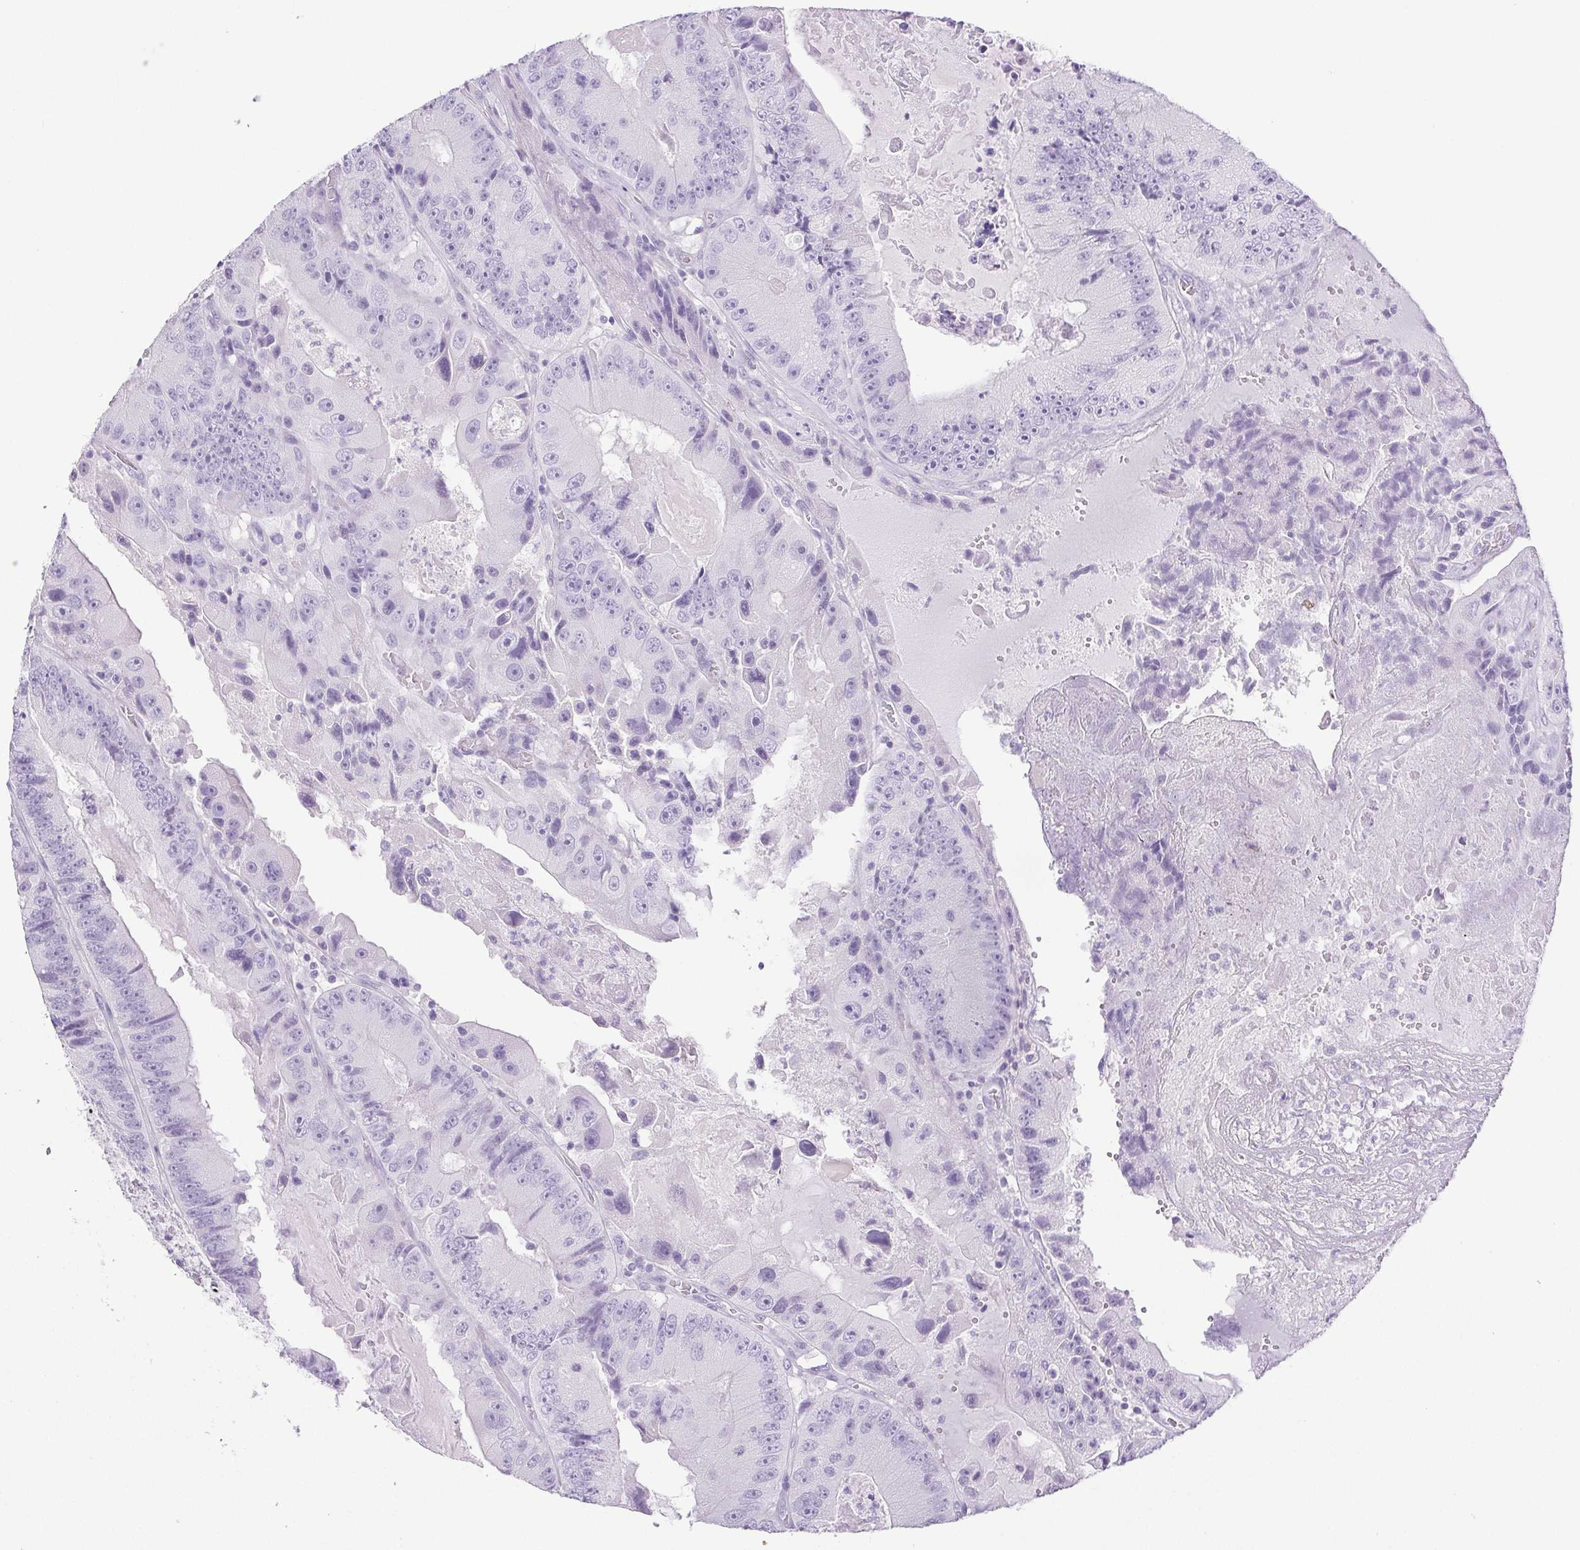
{"staining": {"intensity": "negative", "quantity": "none", "location": "none"}, "tissue": "colorectal cancer", "cell_type": "Tumor cells", "image_type": "cancer", "snomed": [{"axis": "morphology", "description": "Adenocarcinoma, NOS"}, {"axis": "topography", "description": "Colon"}], "caption": "Colorectal cancer (adenocarcinoma) was stained to show a protein in brown. There is no significant staining in tumor cells.", "gene": "HLA-G", "patient": {"sex": "female", "age": 86}}